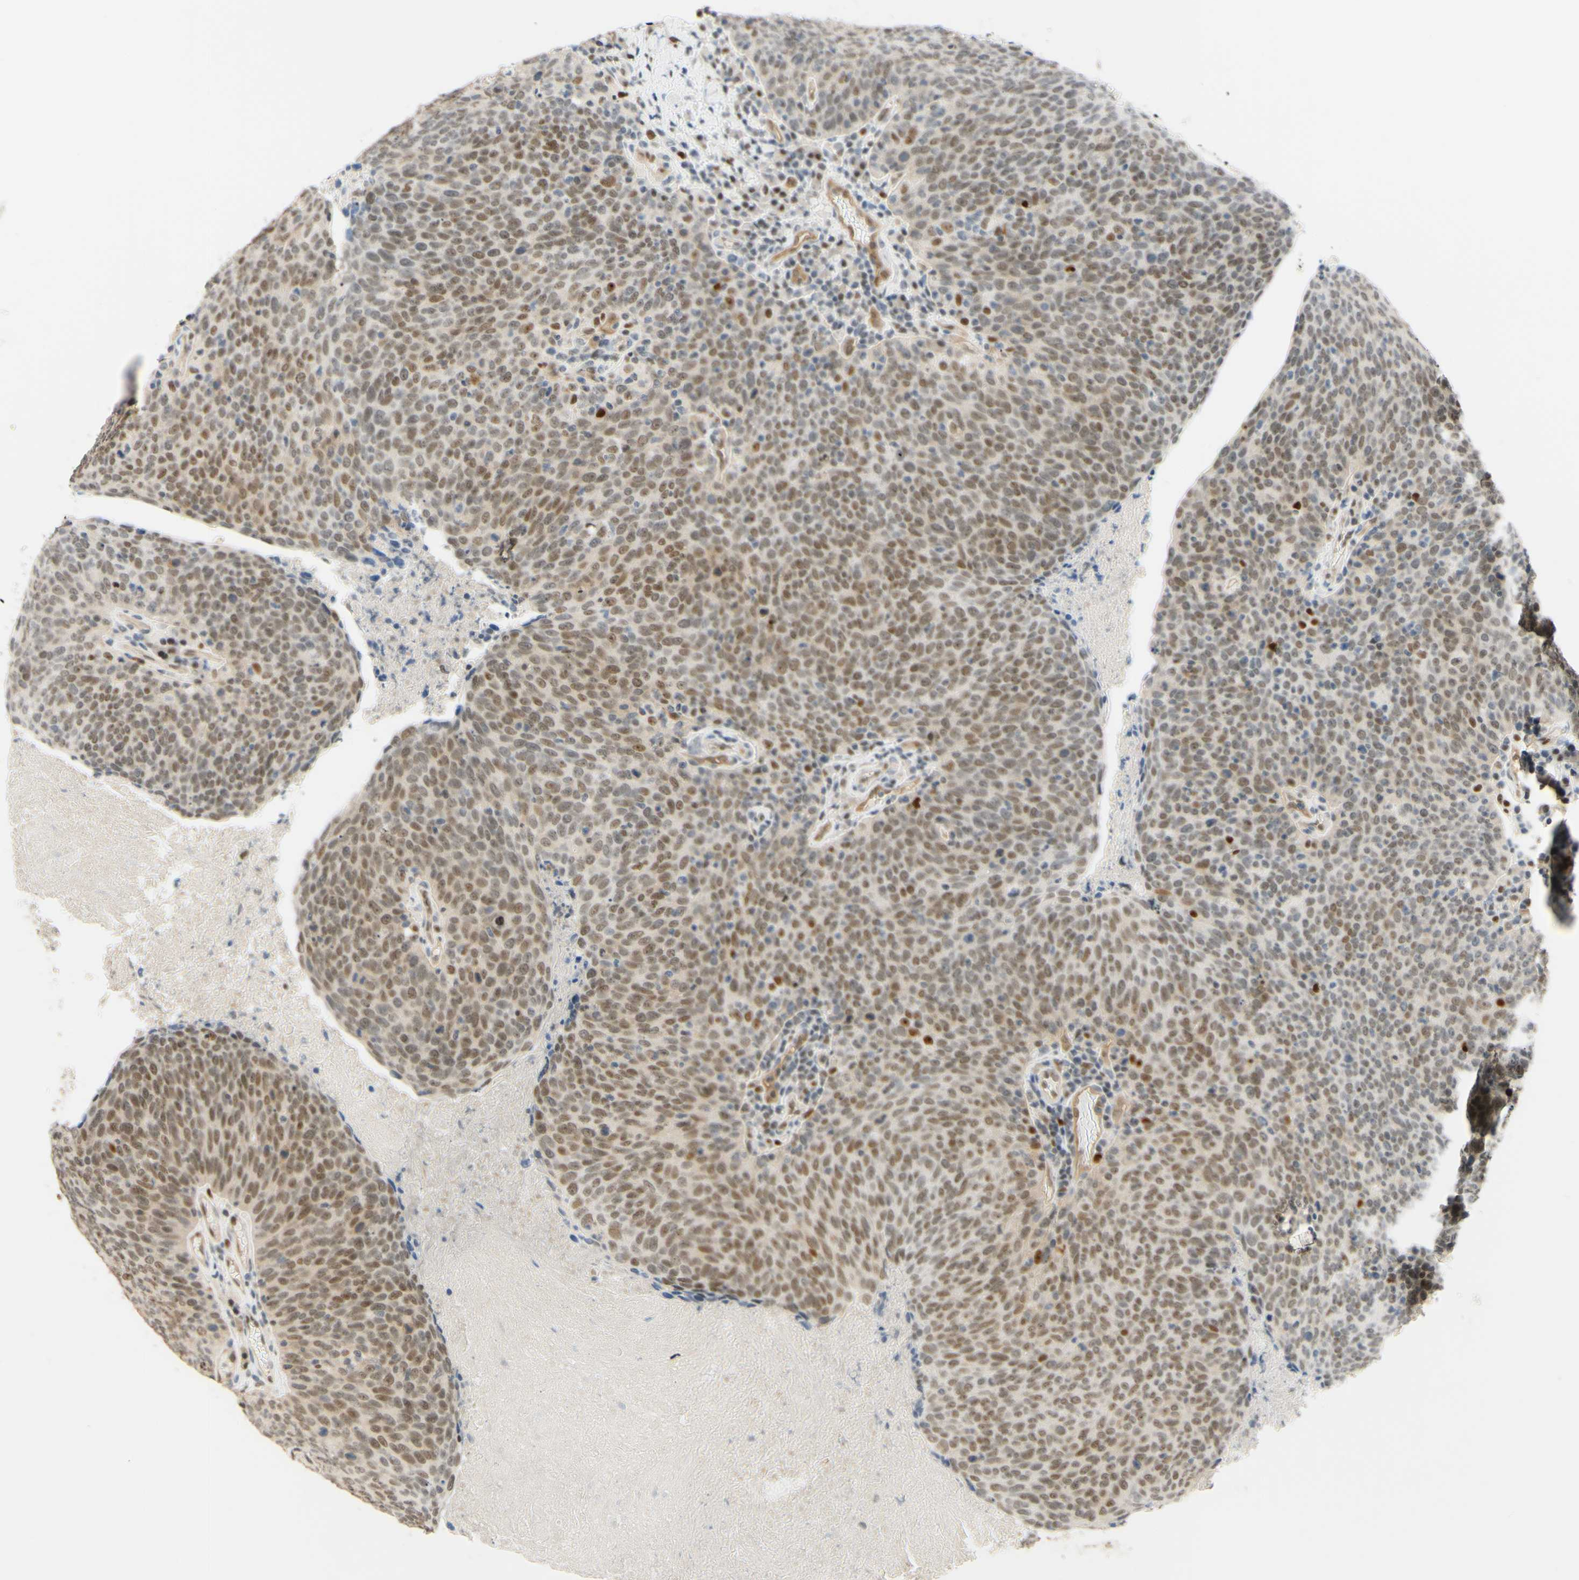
{"staining": {"intensity": "moderate", "quantity": ">75%", "location": "nuclear"}, "tissue": "head and neck cancer", "cell_type": "Tumor cells", "image_type": "cancer", "snomed": [{"axis": "morphology", "description": "Squamous cell carcinoma, NOS"}, {"axis": "morphology", "description": "Squamous cell carcinoma, metastatic, NOS"}, {"axis": "topography", "description": "Lymph node"}, {"axis": "topography", "description": "Head-Neck"}], "caption": "IHC staining of head and neck cancer (squamous cell carcinoma), which displays medium levels of moderate nuclear expression in about >75% of tumor cells indicating moderate nuclear protein expression. The staining was performed using DAB (3,3'-diaminobenzidine) (brown) for protein detection and nuclei were counterstained in hematoxylin (blue).", "gene": "POLB", "patient": {"sex": "male", "age": 62}}